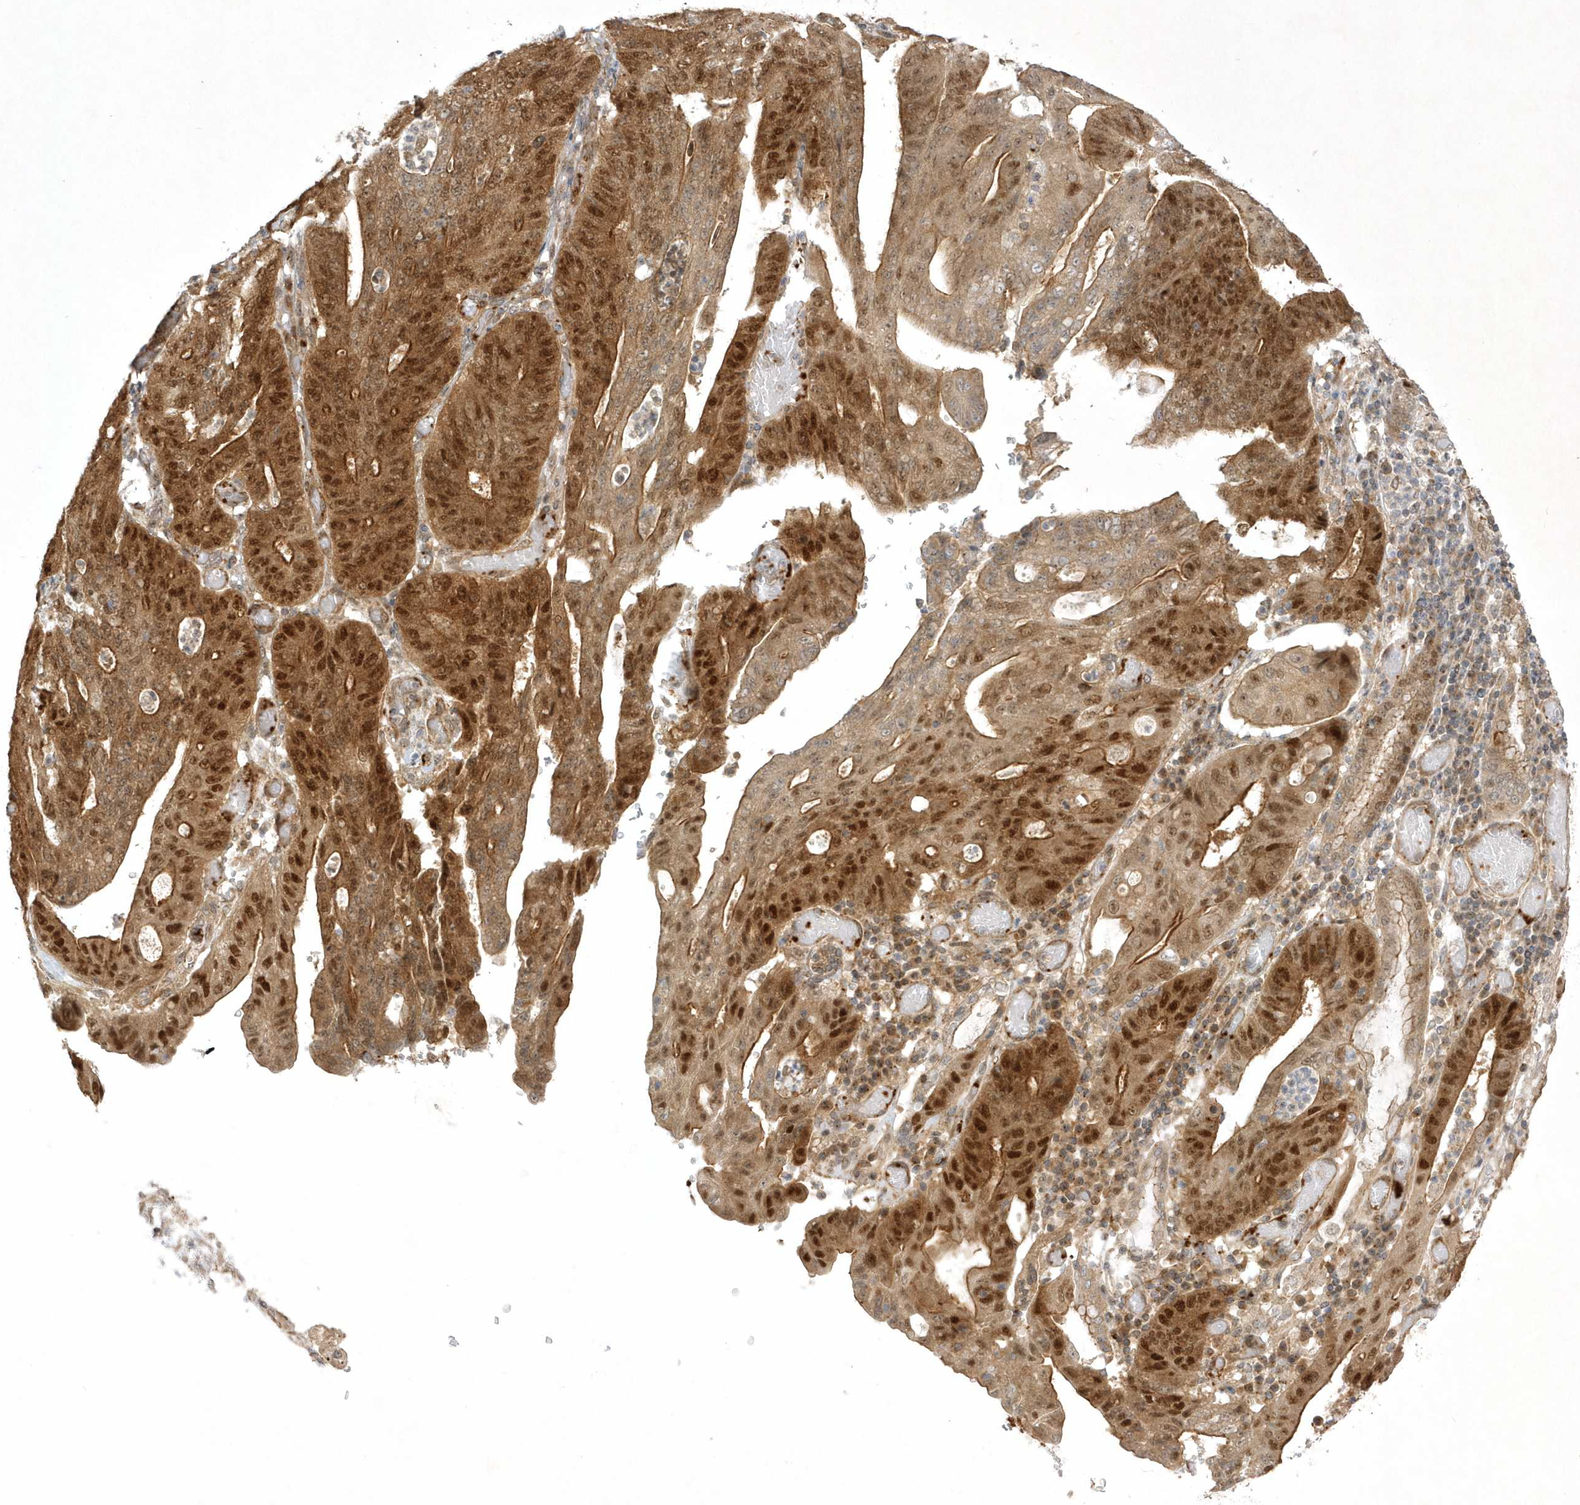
{"staining": {"intensity": "strong", "quantity": ">75%", "location": "cytoplasmic/membranous,nuclear"}, "tissue": "stomach cancer", "cell_type": "Tumor cells", "image_type": "cancer", "snomed": [{"axis": "morphology", "description": "Adenocarcinoma, NOS"}, {"axis": "topography", "description": "Stomach"}], "caption": "A brown stain highlights strong cytoplasmic/membranous and nuclear expression of a protein in stomach cancer tumor cells.", "gene": "NAF1", "patient": {"sex": "female", "age": 73}}